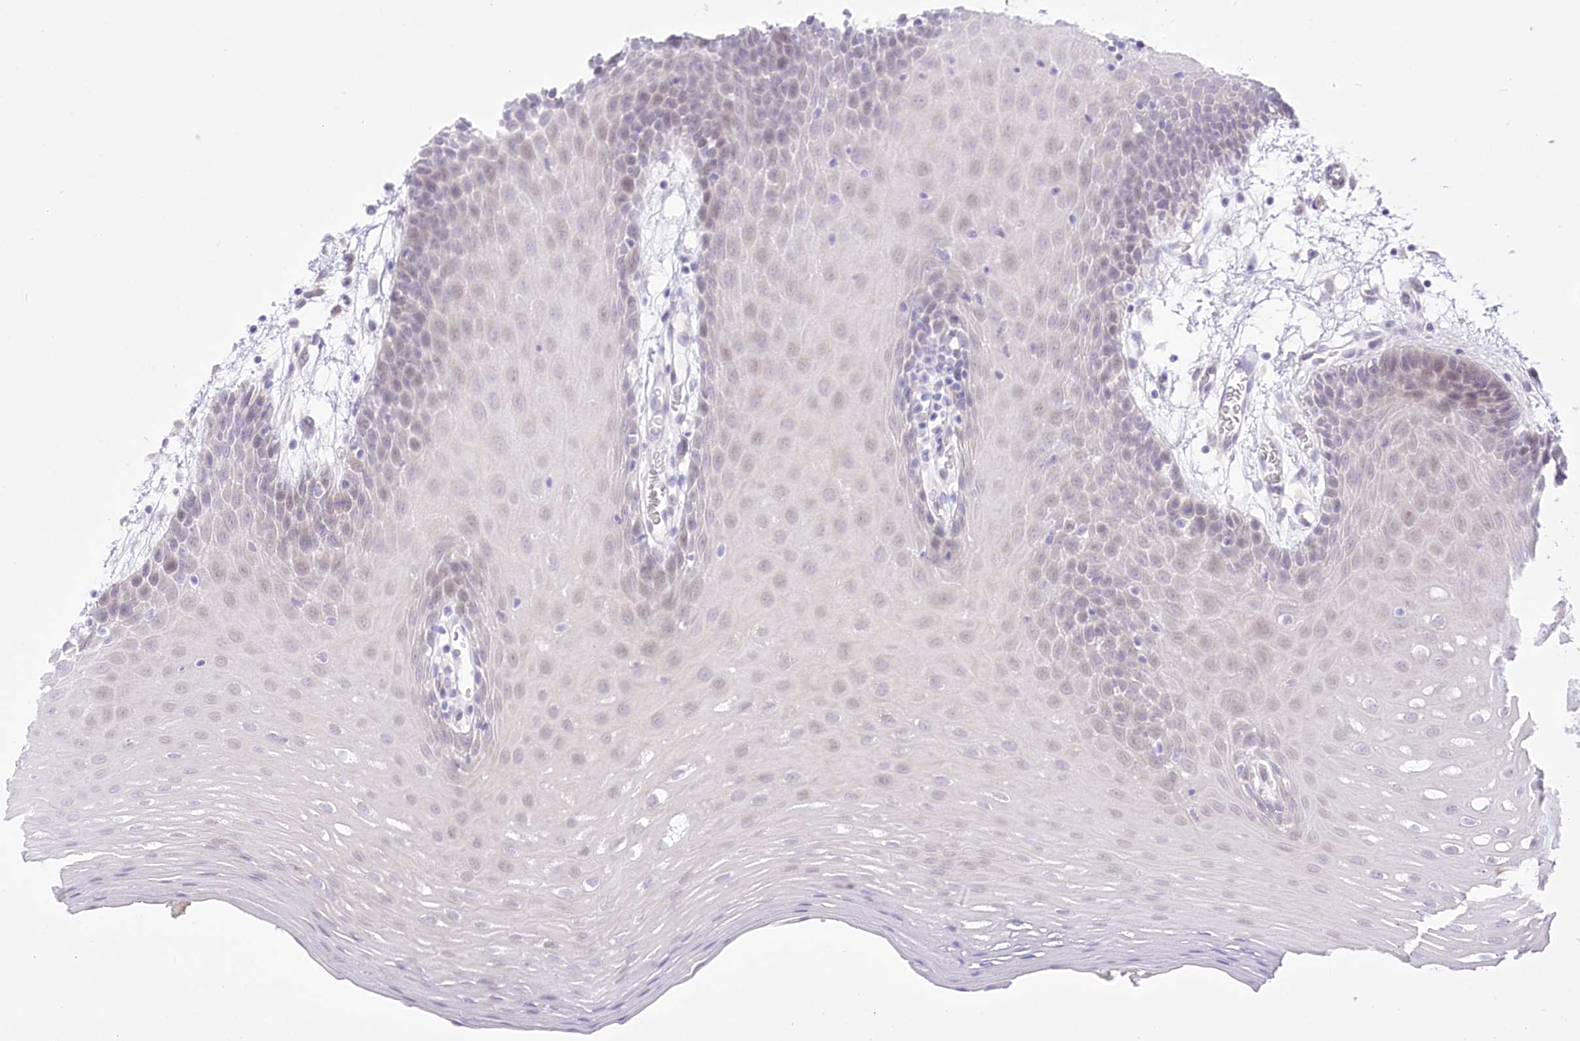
{"staining": {"intensity": "negative", "quantity": "none", "location": "none"}, "tissue": "oral mucosa", "cell_type": "Squamous epithelial cells", "image_type": "normal", "snomed": [{"axis": "morphology", "description": "Normal tissue, NOS"}, {"axis": "topography", "description": "Skeletal muscle"}, {"axis": "topography", "description": "Oral tissue"}, {"axis": "topography", "description": "Salivary gland"}, {"axis": "topography", "description": "Peripheral nerve tissue"}], "caption": "This is an immunohistochemistry photomicrograph of unremarkable oral mucosa. There is no expression in squamous epithelial cells.", "gene": "BEND7", "patient": {"sex": "male", "age": 54}}